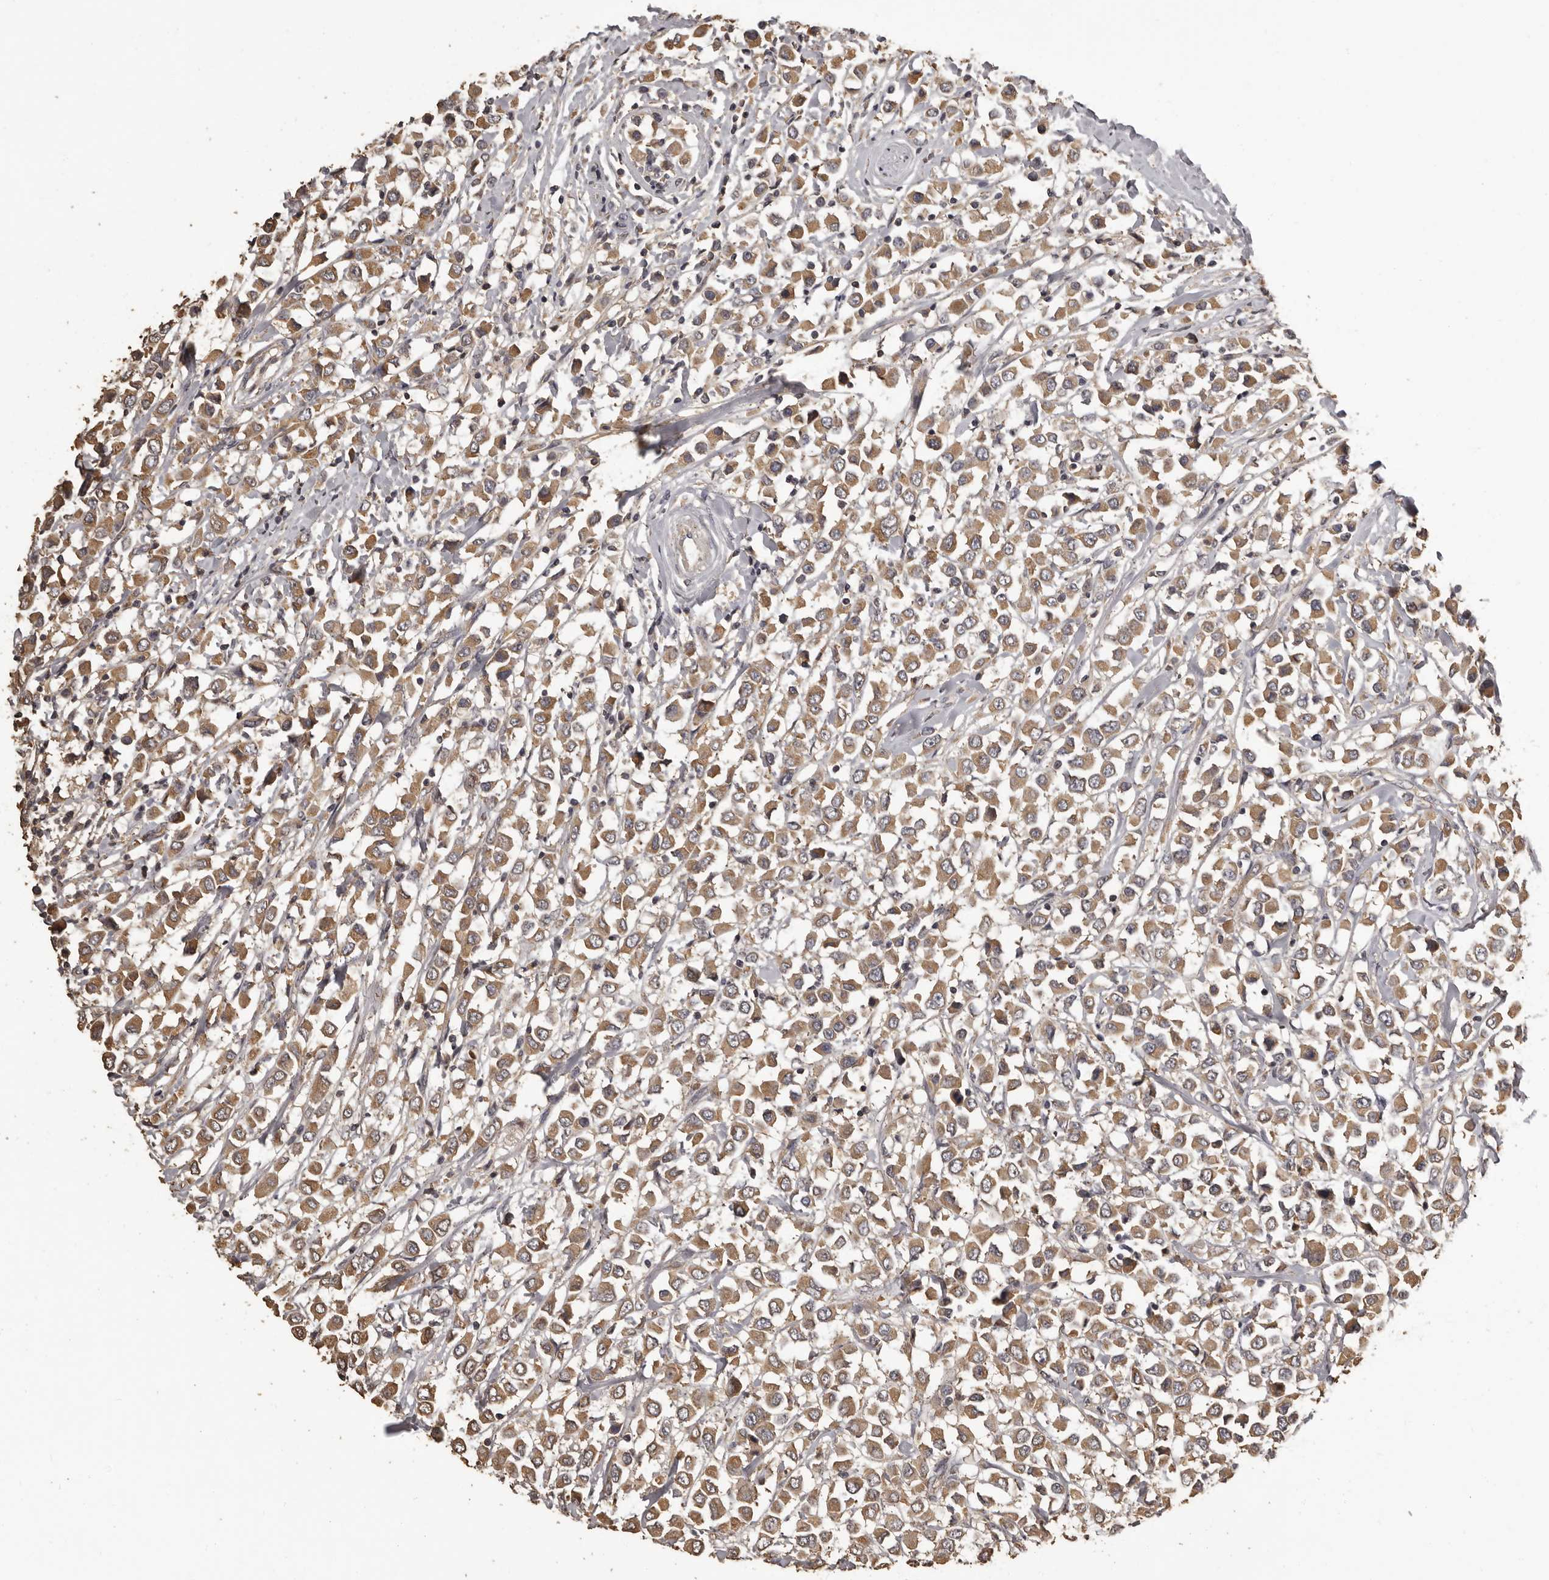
{"staining": {"intensity": "moderate", "quantity": ">75%", "location": "cytoplasmic/membranous"}, "tissue": "breast cancer", "cell_type": "Tumor cells", "image_type": "cancer", "snomed": [{"axis": "morphology", "description": "Duct carcinoma"}, {"axis": "topography", "description": "Breast"}], "caption": "The immunohistochemical stain labels moderate cytoplasmic/membranous positivity in tumor cells of intraductal carcinoma (breast) tissue. Immunohistochemistry (ihc) stains the protein of interest in brown and the nuclei are stained blue.", "gene": "MGAT5", "patient": {"sex": "female", "age": 61}}